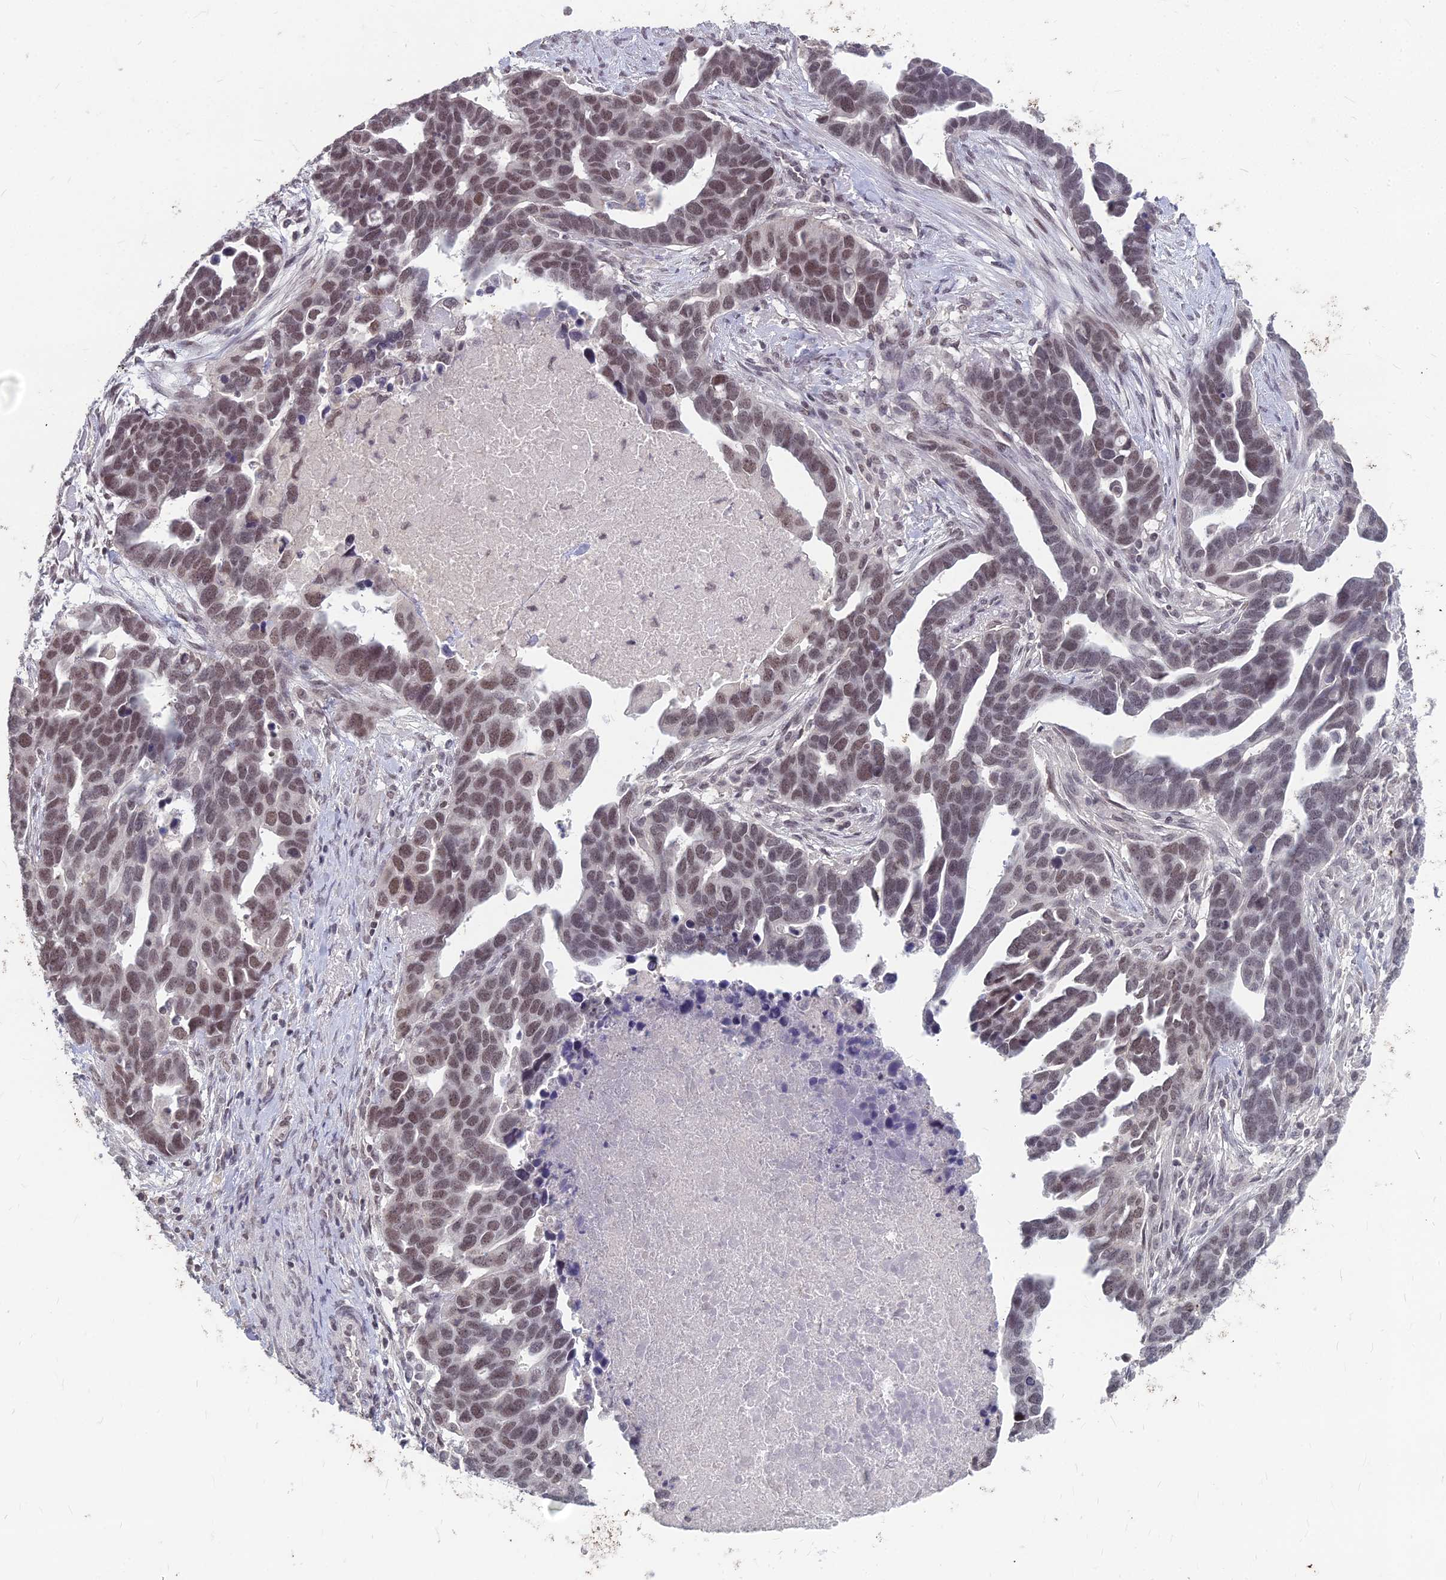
{"staining": {"intensity": "moderate", "quantity": "25%-75%", "location": "nuclear"}, "tissue": "ovarian cancer", "cell_type": "Tumor cells", "image_type": "cancer", "snomed": [{"axis": "morphology", "description": "Cystadenocarcinoma, serous, NOS"}, {"axis": "topography", "description": "Ovary"}], "caption": "Immunohistochemistry (IHC) of ovarian serous cystadenocarcinoma exhibits medium levels of moderate nuclear positivity in about 25%-75% of tumor cells.", "gene": "KAT7", "patient": {"sex": "female", "age": 54}}